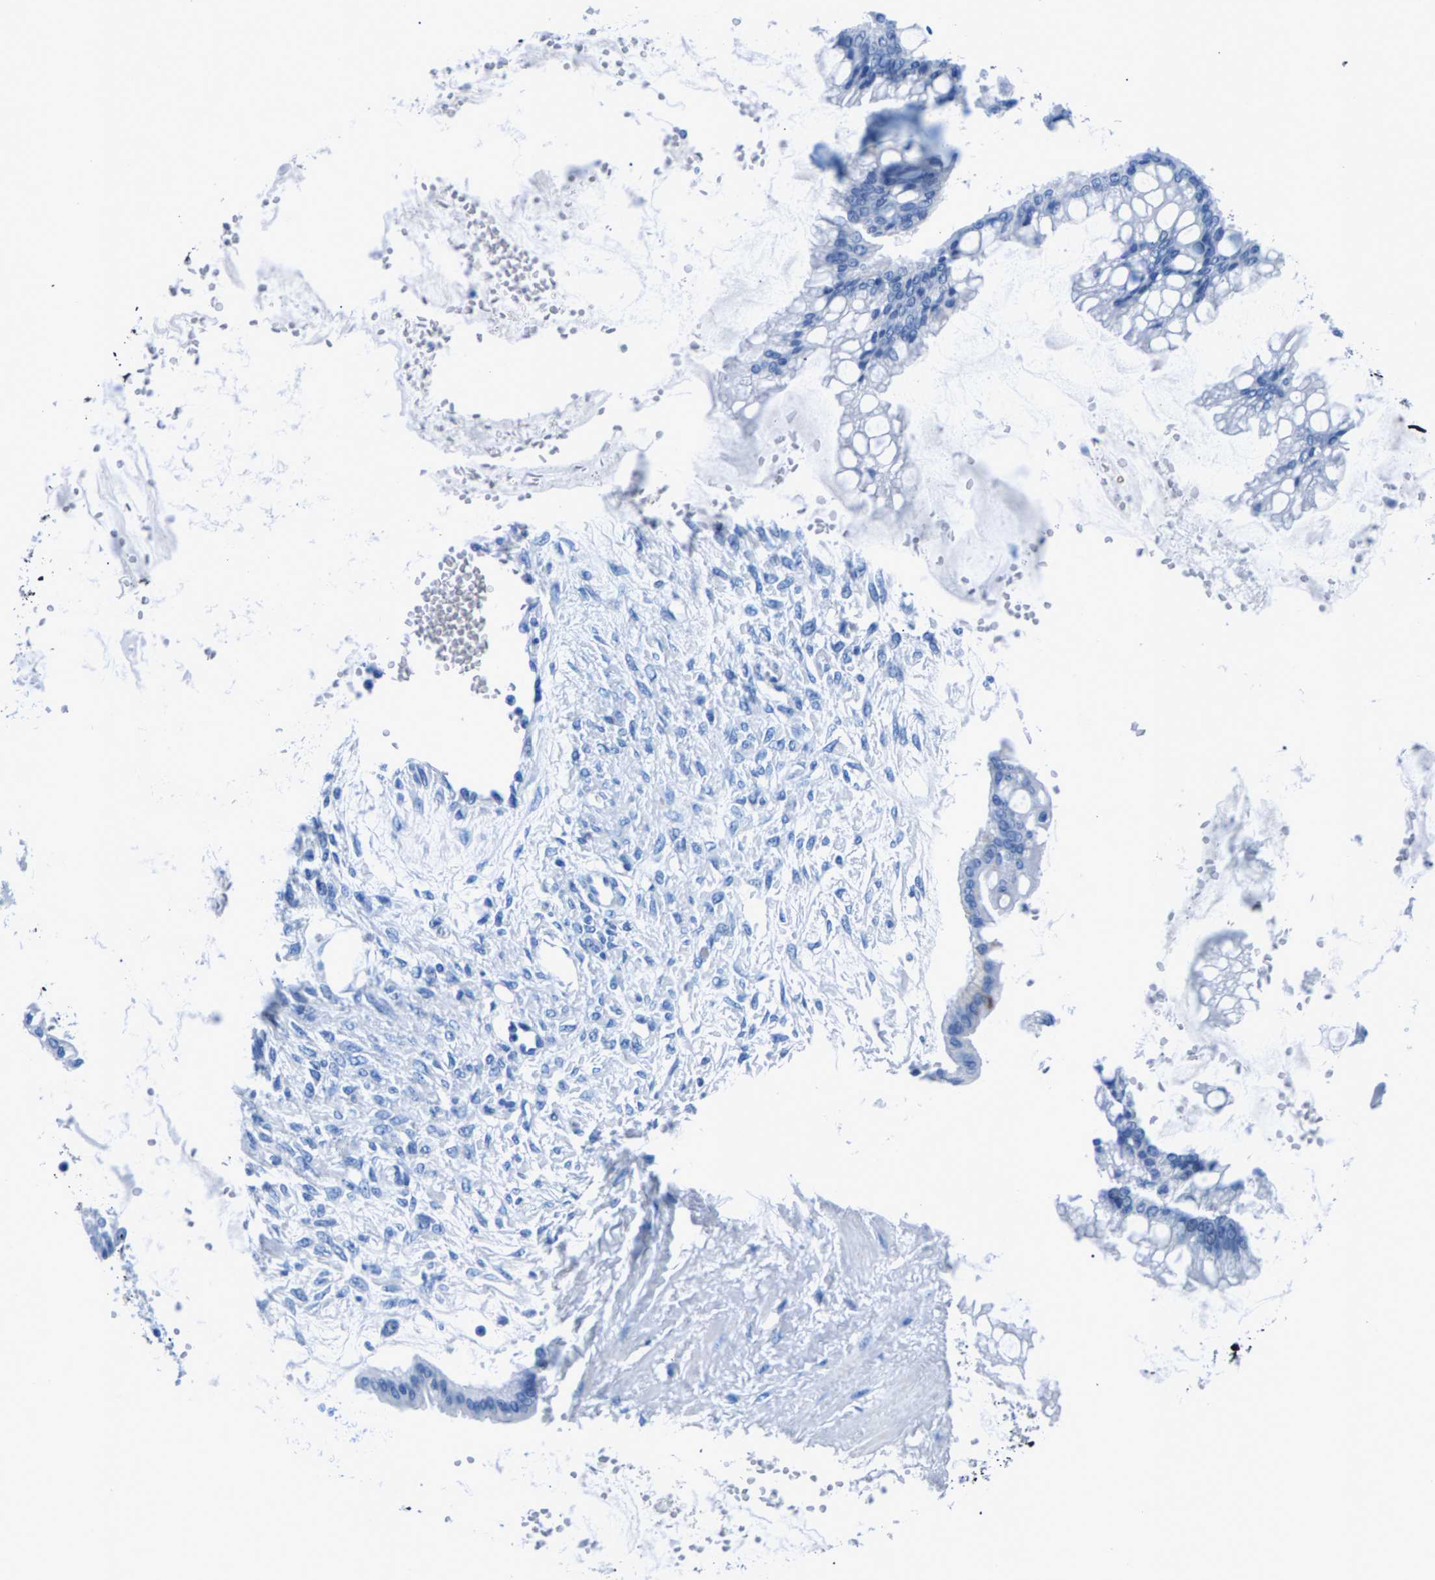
{"staining": {"intensity": "negative", "quantity": "none", "location": "none"}, "tissue": "ovarian cancer", "cell_type": "Tumor cells", "image_type": "cancer", "snomed": [{"axis": "morphology", "description": "Cystadenocarcinoma, mucinous, NOS"}, {"axis": "topography", "description": "Ovary"}], "caption": "IHC of human ovarian mucinous cystadenocarcinoma reveals no positivity in tumor cells.", "gene": "CPS1", "patient": {"sex": "female", "age": 73}}